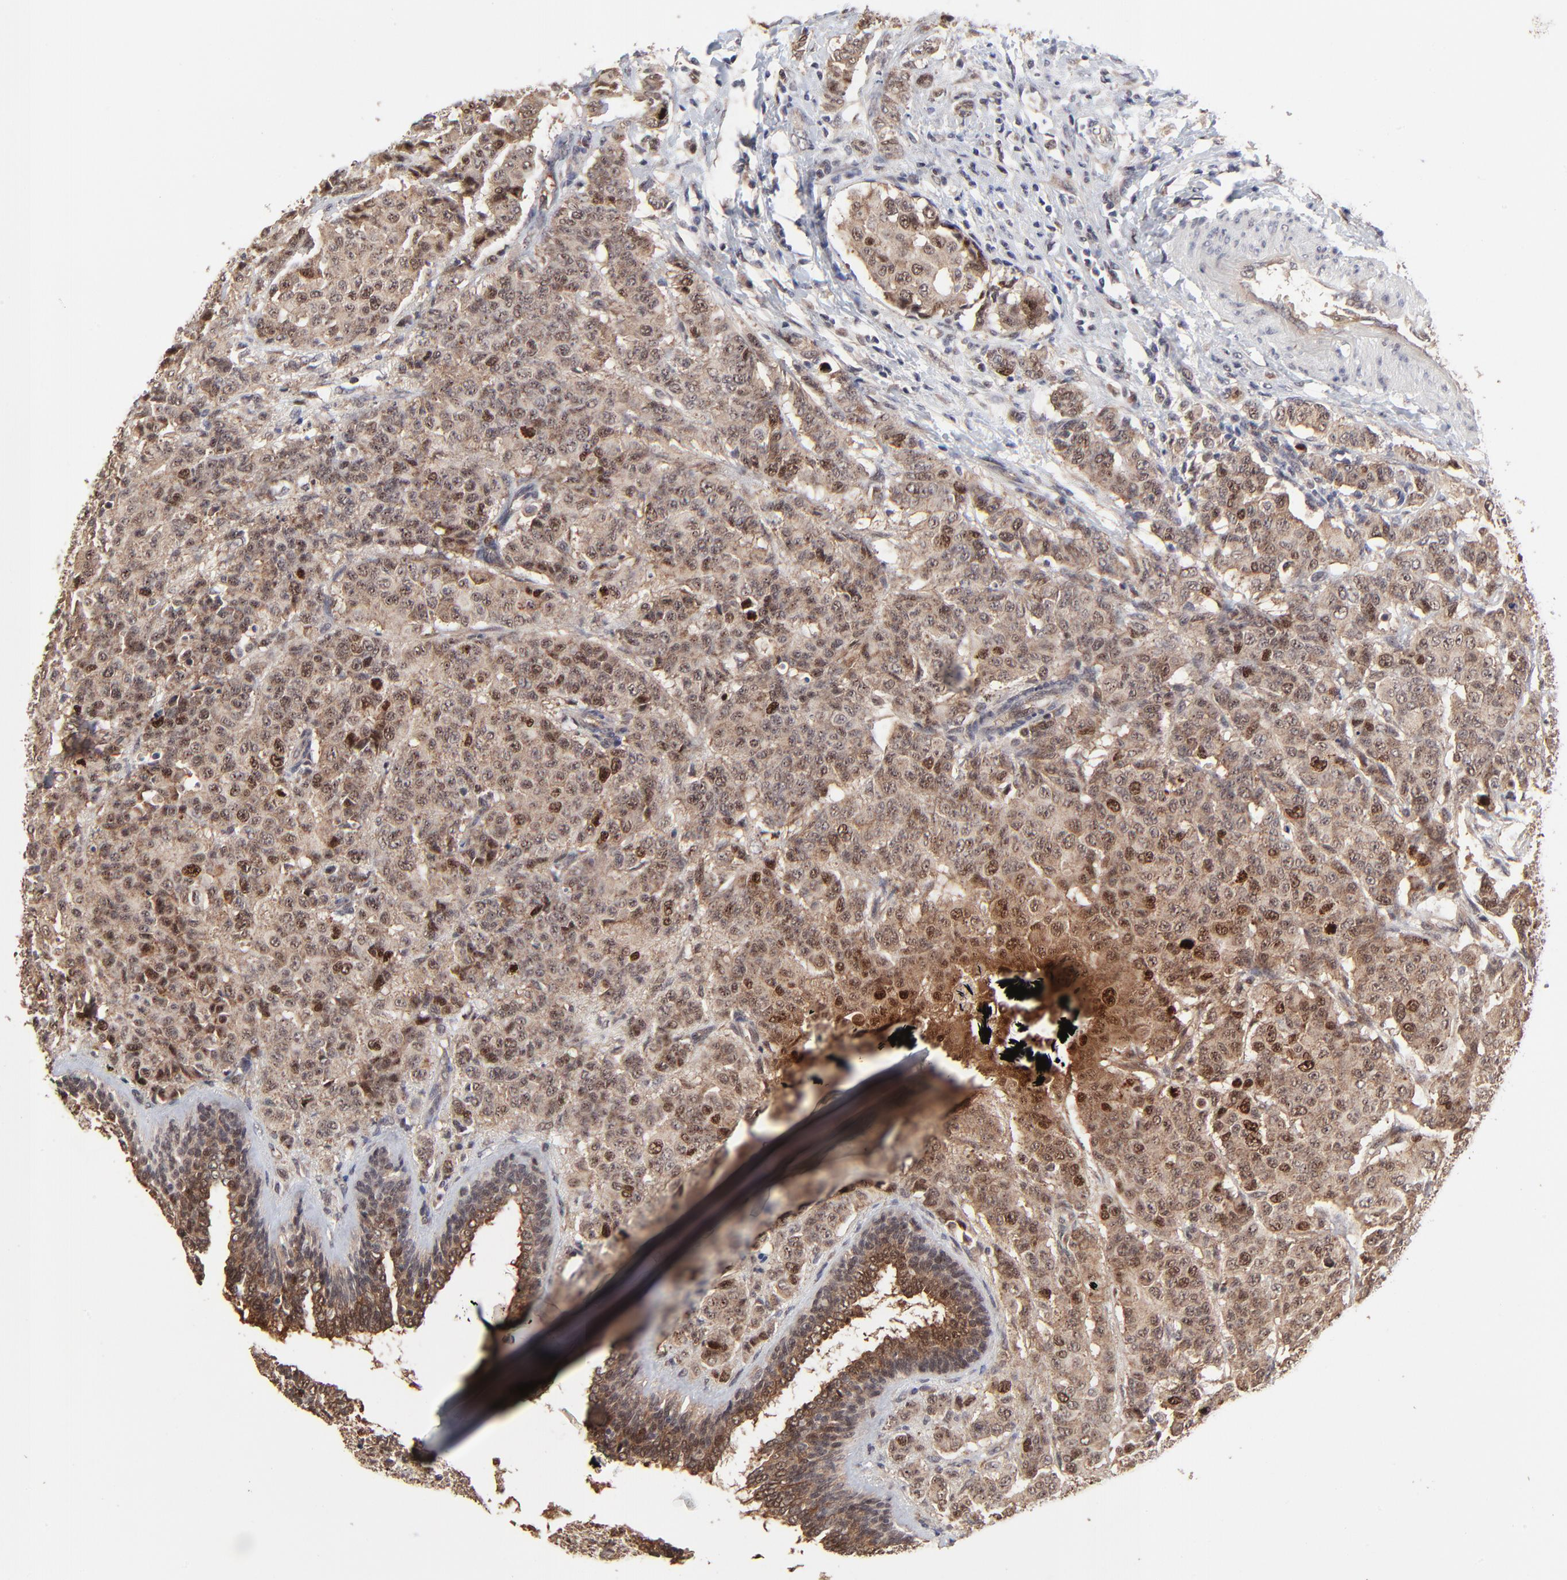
{"staining": {"intensity": "moderate", "quantity": ">75%", "location": "cytoplasmic/membranous,nuclear"}, "tissue": "breast cancer", "cell_type": "Tumor cells", "image_type": "cancer", "snomed": [{"axis": "morphology", "description": "Duct carcinoma"}, {"axis": "topography", "description": "Breast"}], "caption": "High-power microscopy captured an immunohistochemistry photomicrograph of breast intraductal carcinoma, revealing moderate cytoplasmic/membranous and nuclear expression in about >75% of tumor cells.", "gene": "FRMD8", "patient": {"sex": "female", "age": 40}}